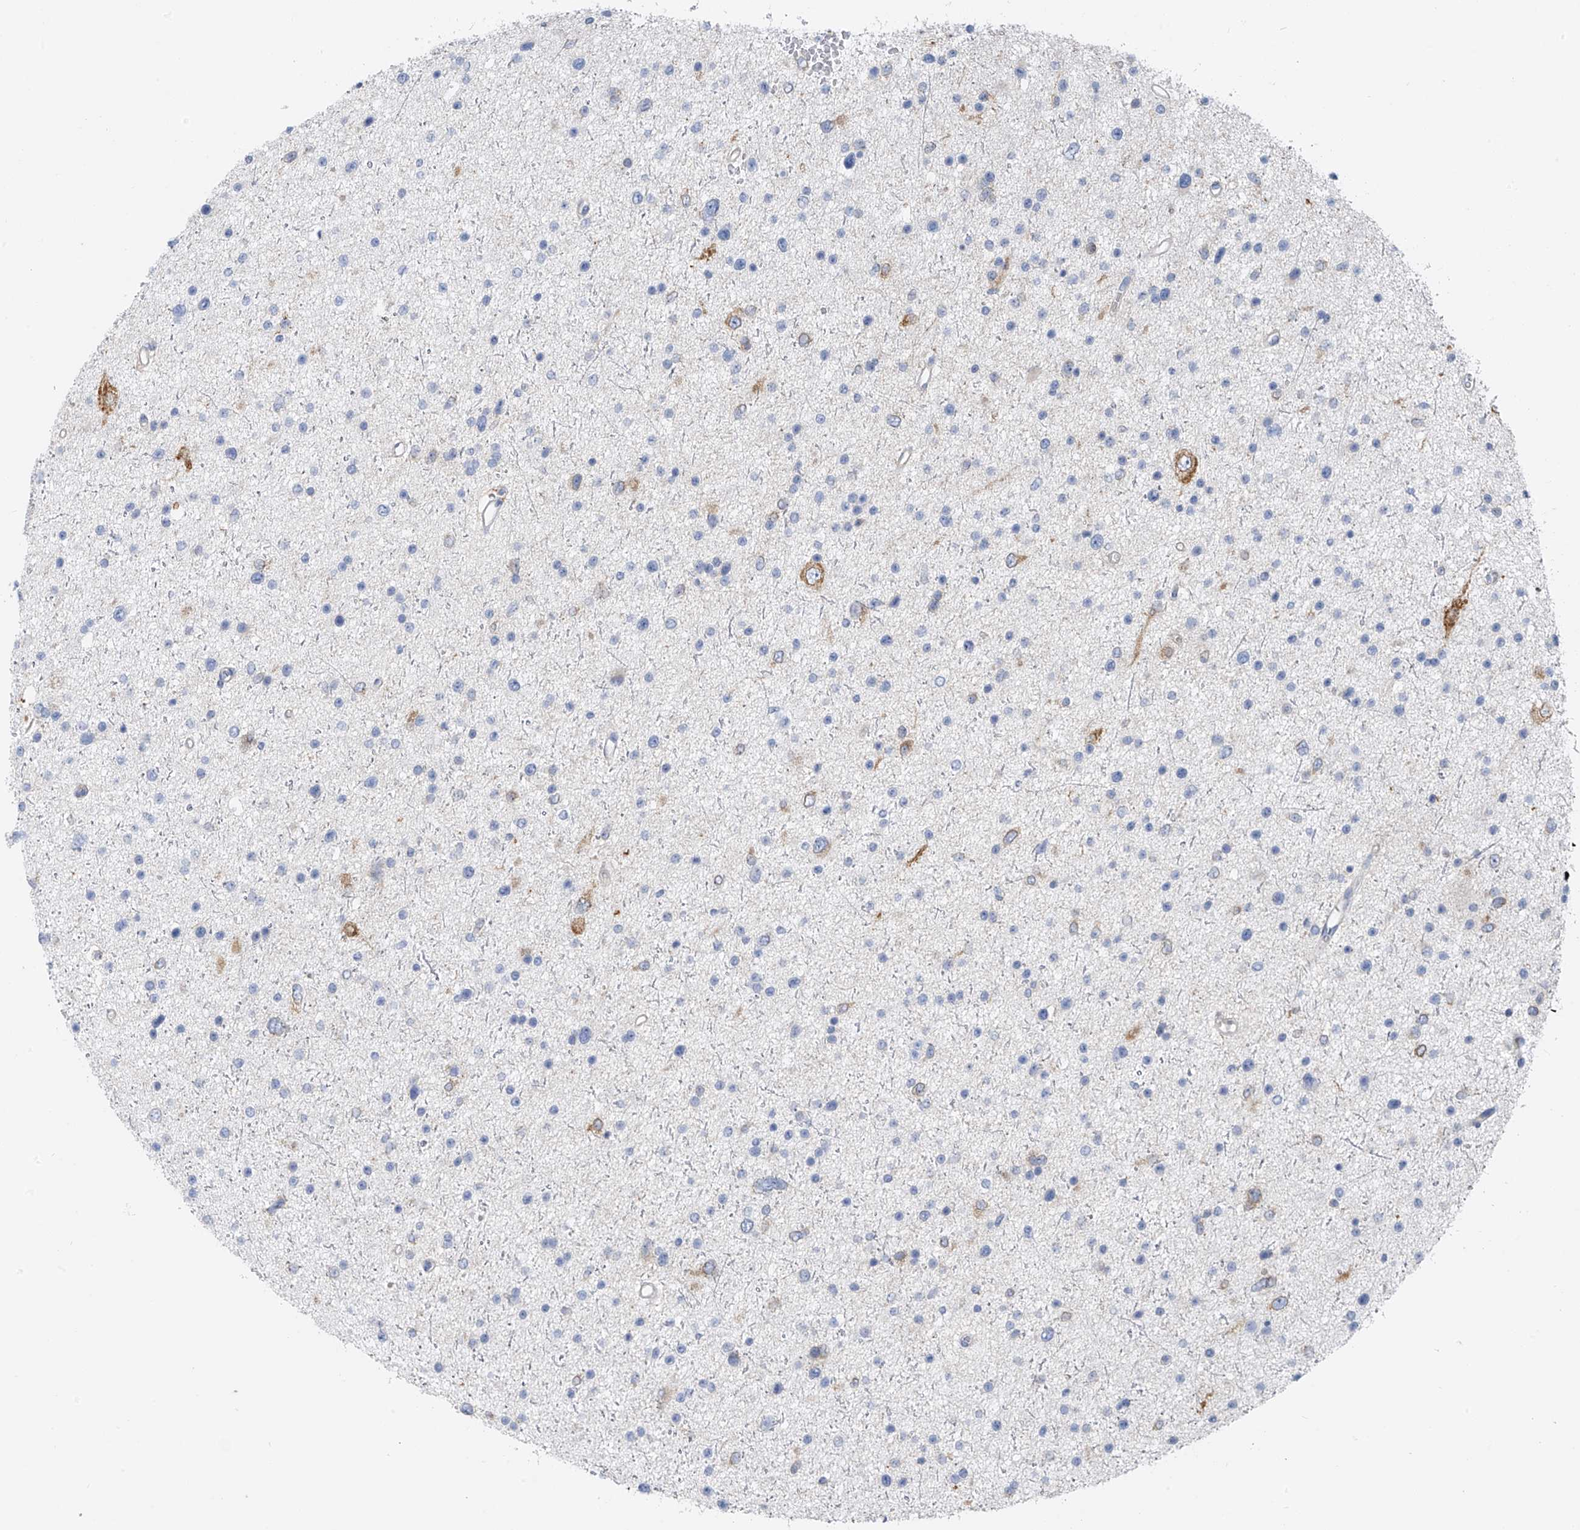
{"staining": {"intensity": "negative", "quantity": "none", "location": "none"}, "tissue": "glioma", "cell_type": "Tumor cells", "image_type": "cancer", "snomed": [{"axis": "morphology", "description": "Glioma, malignant, Low grade"}, {"axis": "topography", "description": "Brain"}], "caption": "This is an immunohistochemistry micrograph of malignant low-grade glioma. There is no positivity in tumor cells.", "gene": "POMGNT2", "patient": {"sex": "female", "age": 37}}